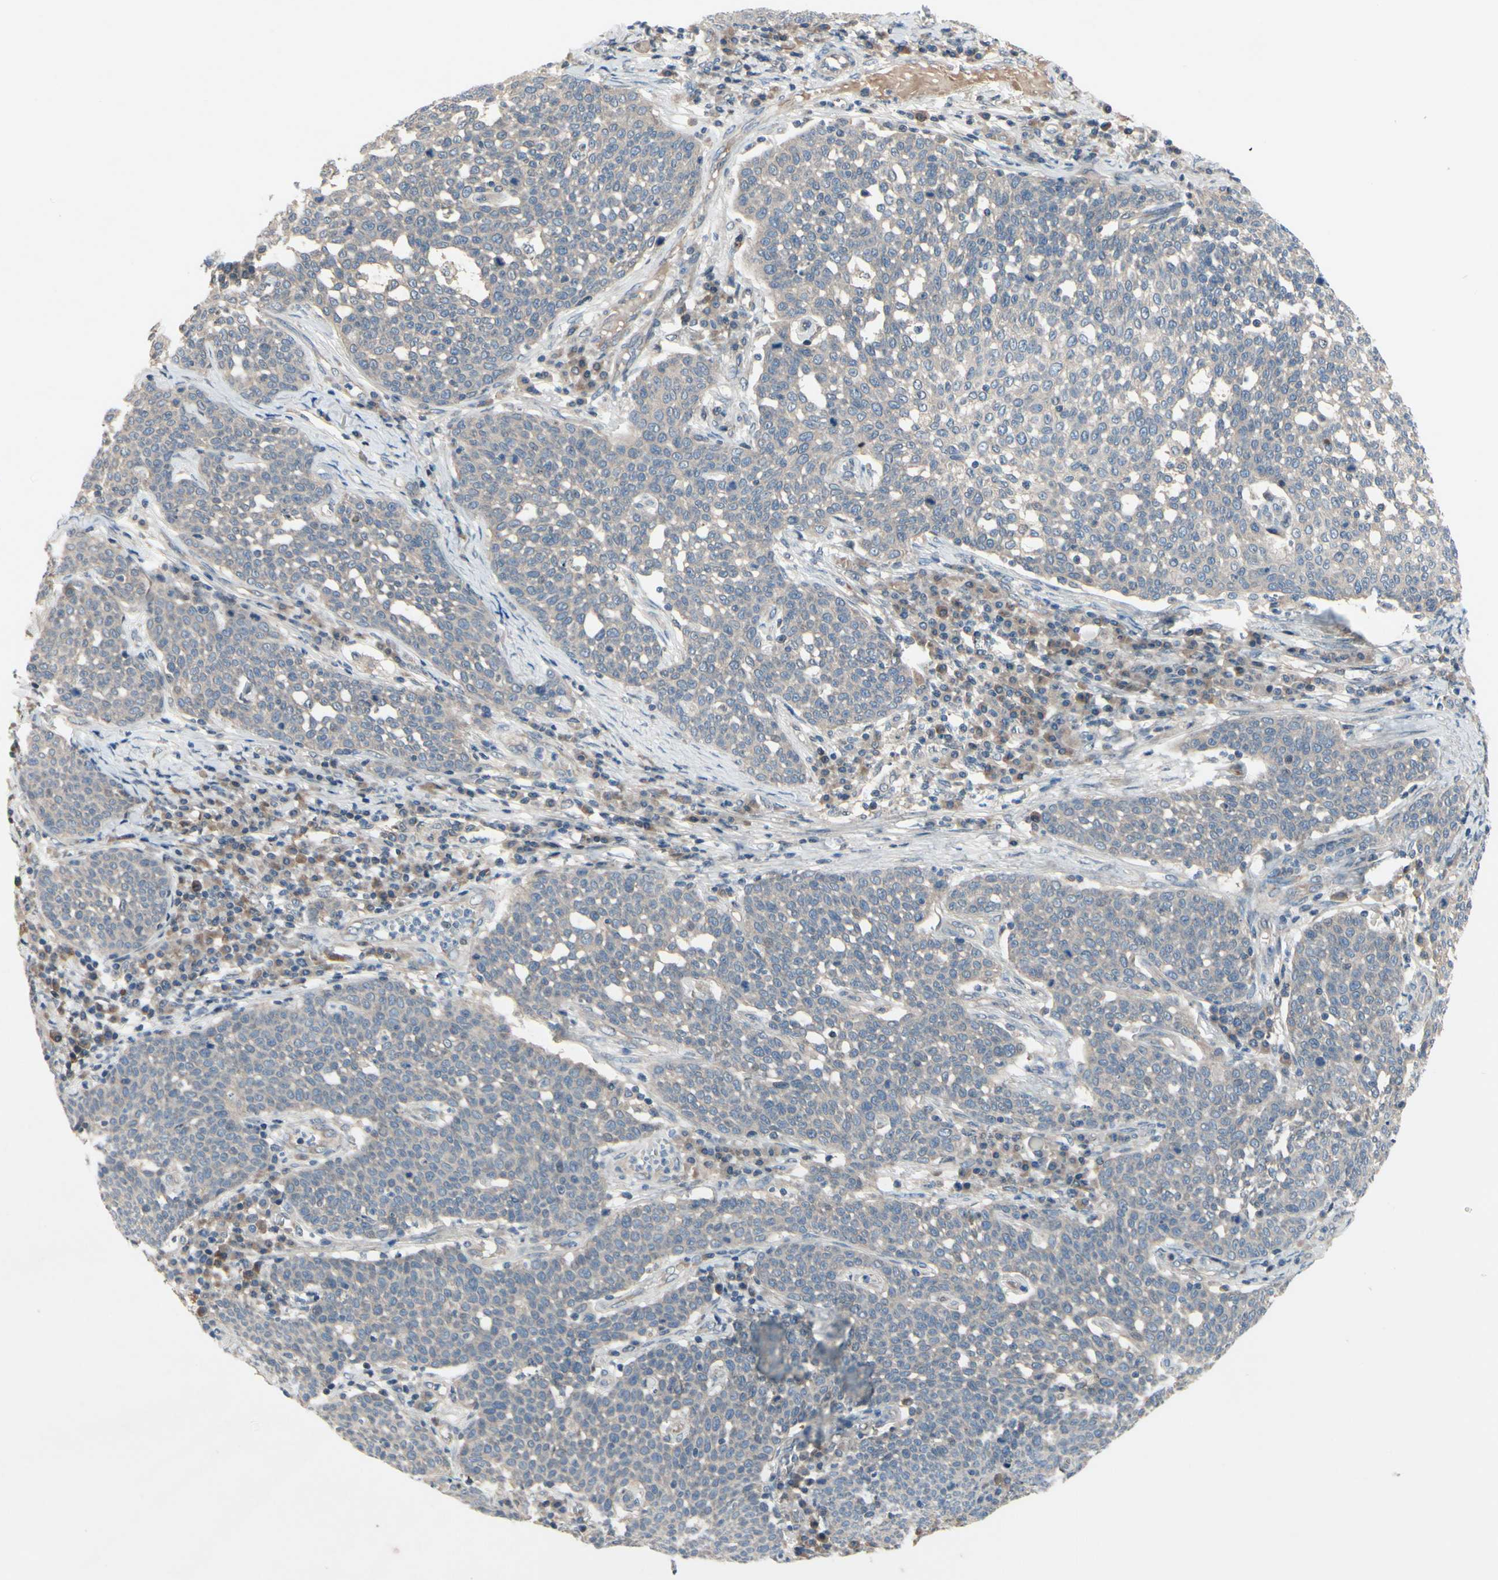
{"staining": {"intensity": "weak", "quantity": "25%-75%", "location": "cytoplasmic/membranous"}, "tissue": "cervical cancer", "cell_type": "Tumor cells", "image_type": "cancer", "snomed": [{"axis": "morphology", "description": "Squamous cell carcinoma, NOS"}, {"axis": "topography", "description": "Cervix"}], "caption": "A histopathology image of human cervical squamous cell carcinoma stained for a protein exhibits weak cytoplasmic/membranous brown staining in tumor cells. The staining was performed using DAB (3,3'-diaminobenzidine), with brown indicating positive protein expression. Nuclei are stained blue with hematoxylin.", "gene": "ICAM5", "patient": {"sex": "female", "age": 34}}